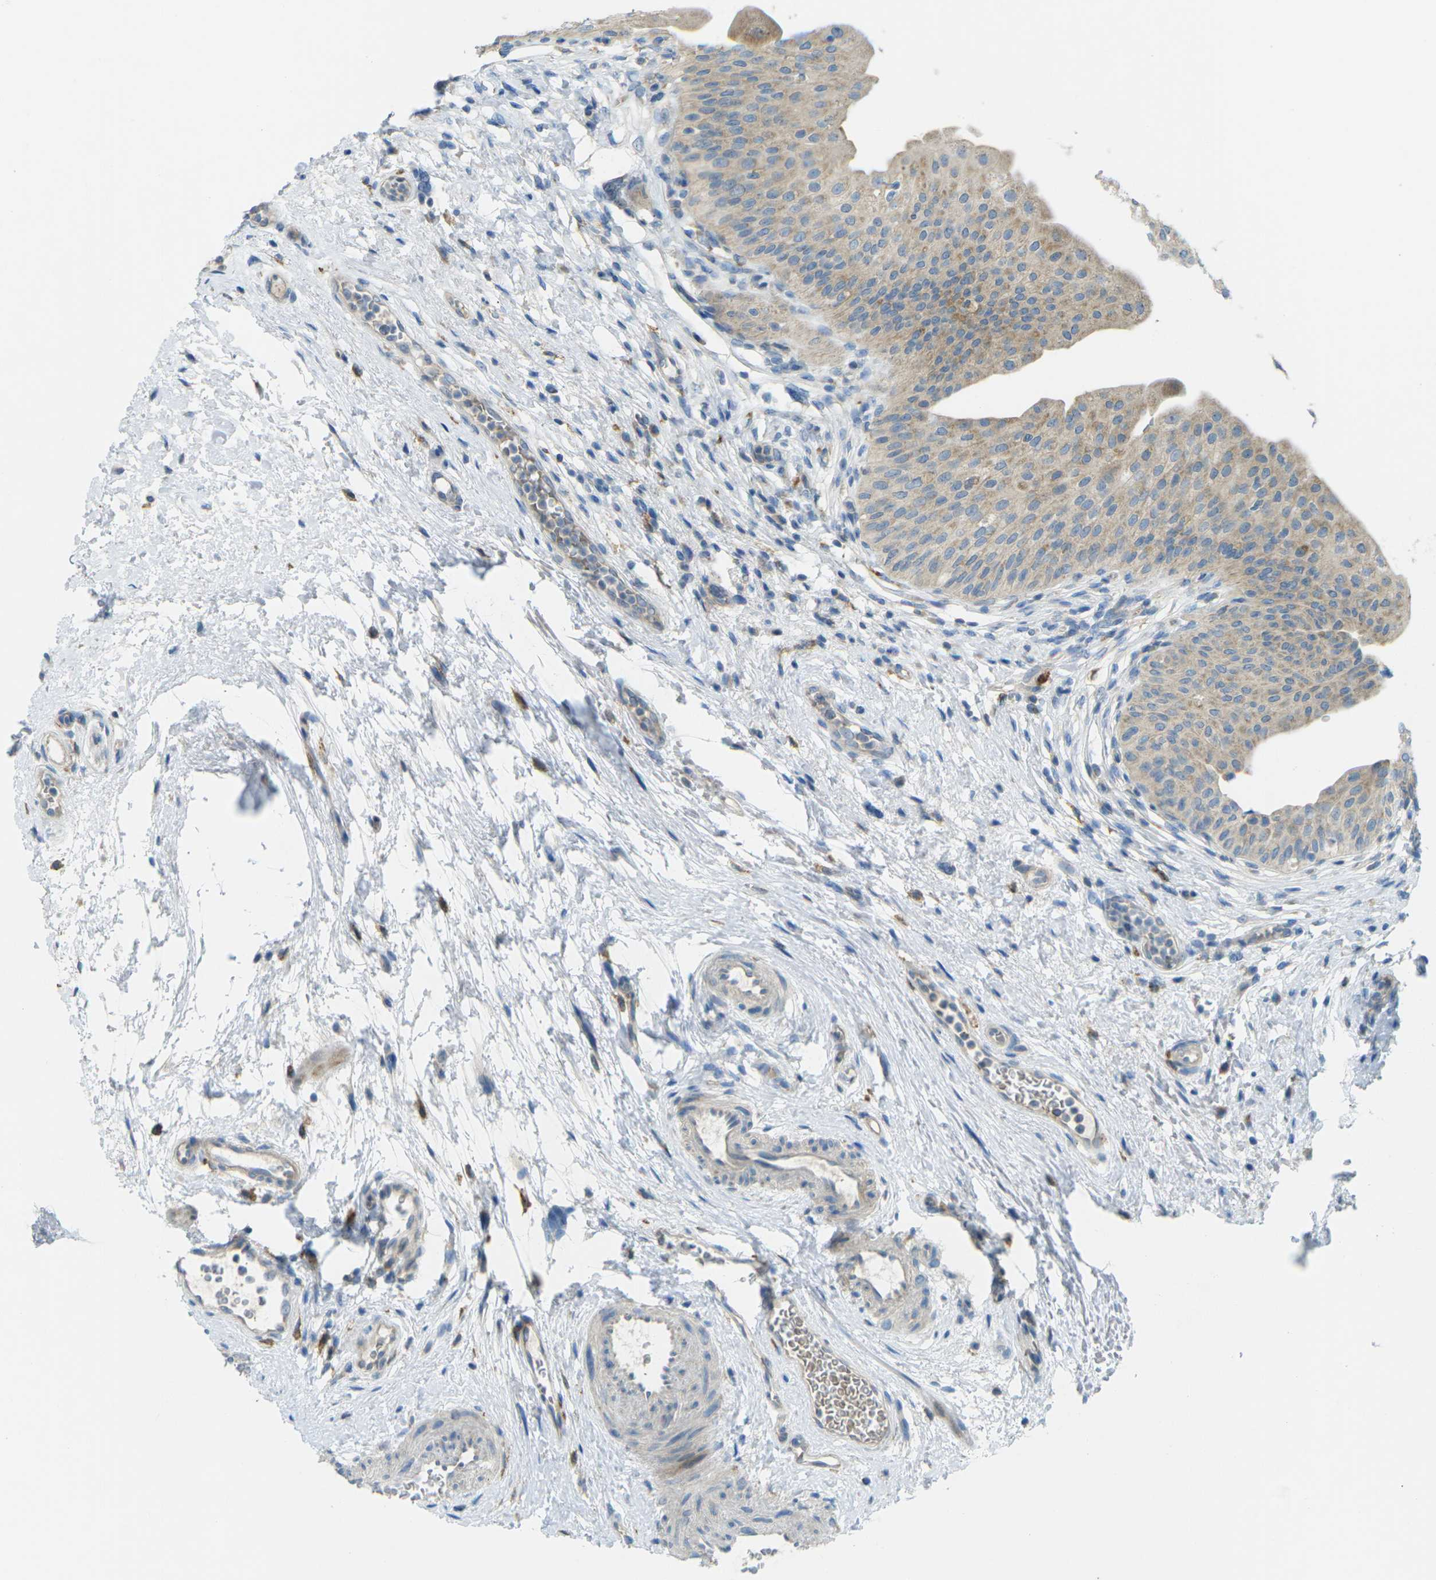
{"staining": {"intensity": "weak", "quantity": ">75%", "location": "cytoplasmic/membranous"}, "tissue": "urinary bladder", "cell_type": "Urothelial cells", "image_type": "normal", "snomed": [{"axis": "morphology", "description": "Normal tissue, NOS"}, {"axis": "topography", "description": "Urinary bladder"}], "caption": "High-magnification brightfield microscopy of benign urinary bladder stained with DAB (3,3'-diaminobenzidine) (brown) and counterstained with hematoxylin (blue). urothelial cells exhibit weak cytoplasmic/membranous staining is identified in about>75% of cells. The protein of interest is stained brown, and the nuclei are stained in blue (DAB IHC with brightfield microscopy, high magnification).", "gene": "MYLK4", "patient": {"sex": "male", "age": 46}}